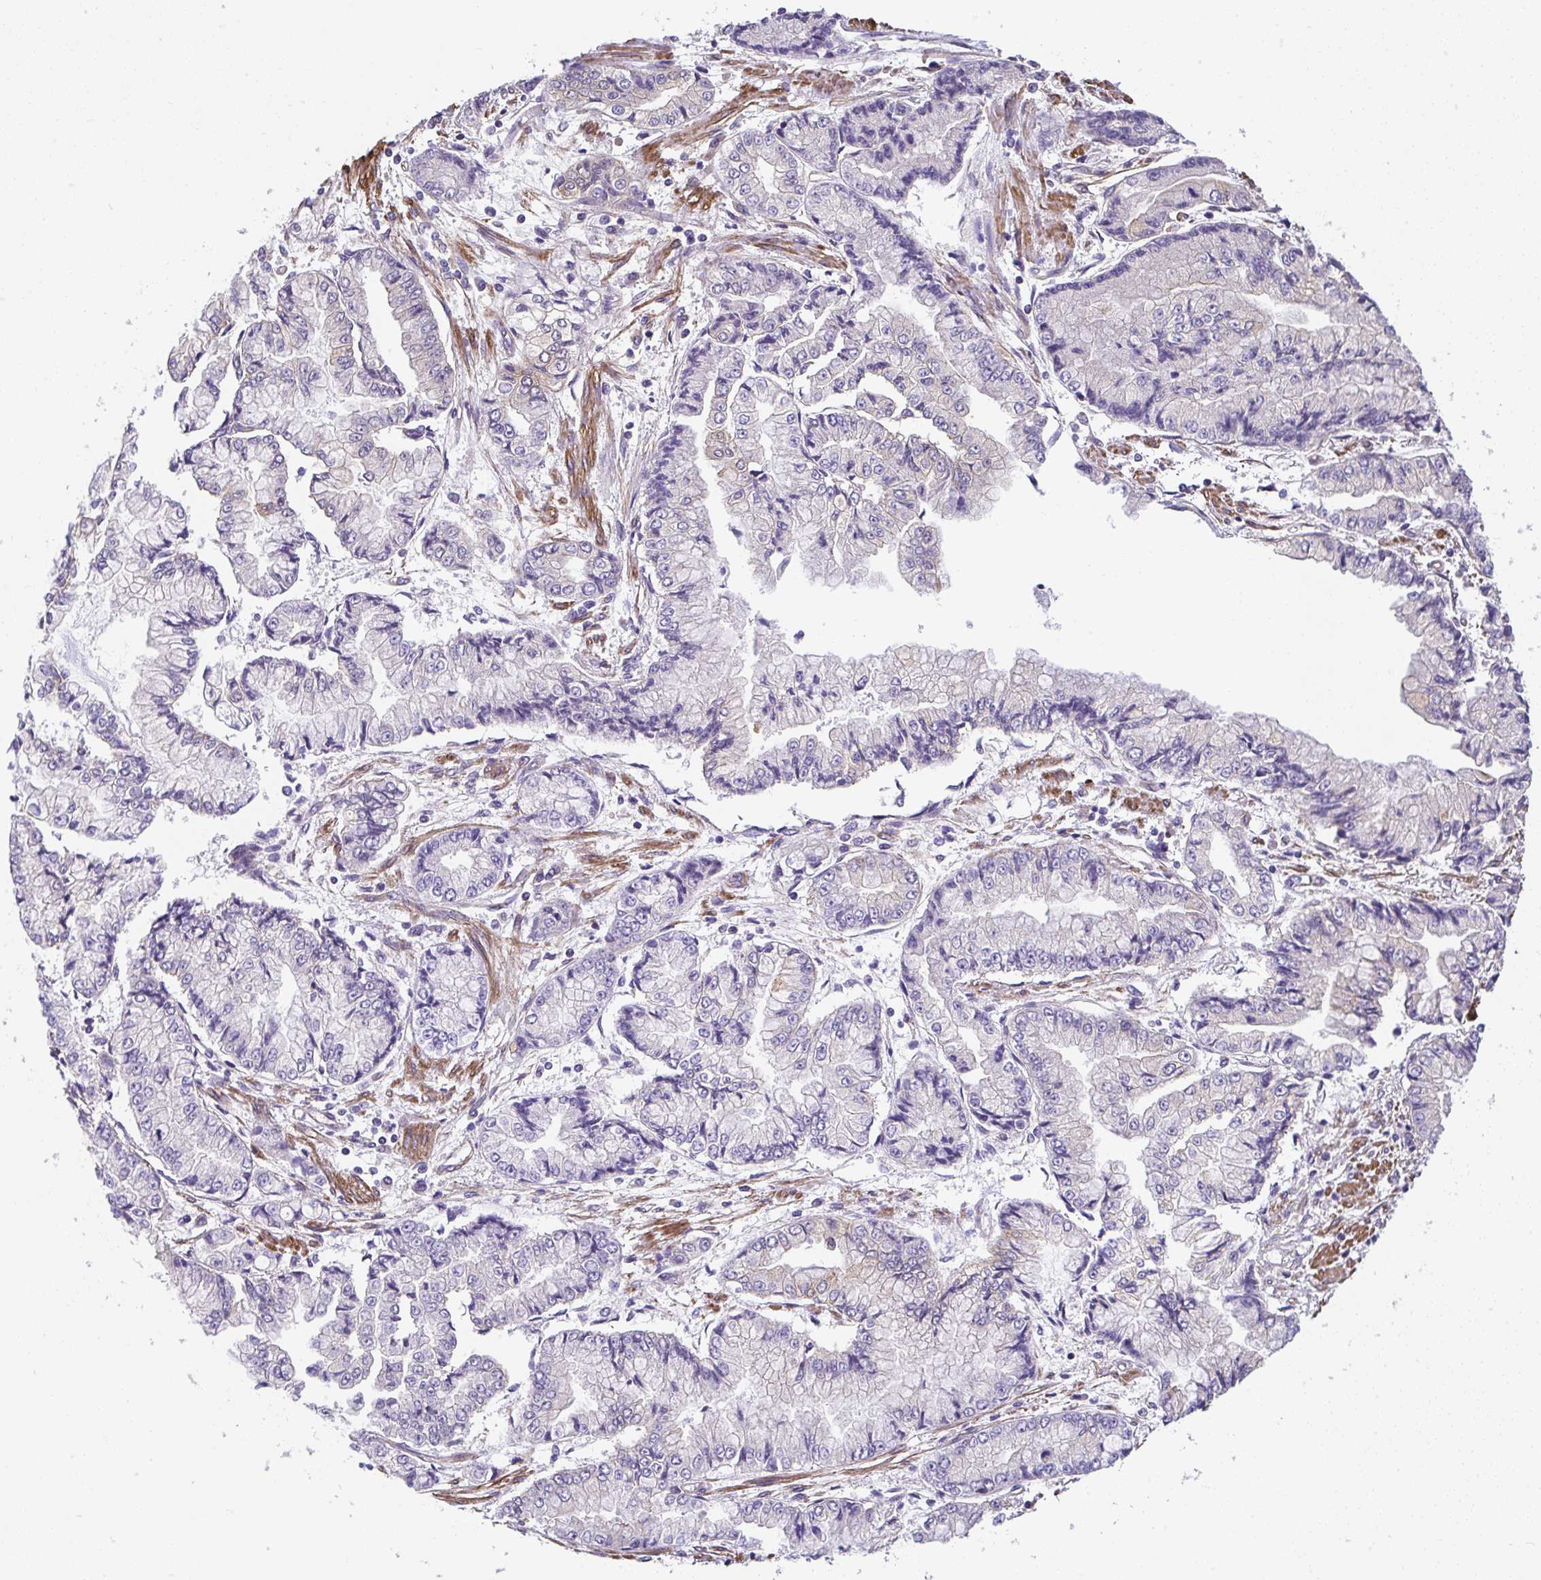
{"staining": {"intensity": "negative", "quantity": "none", "location": "none"}, "tissue": "stomach cancer", "cell_type": "Tumor cells", "image_type": "cancer", "snomed": [{"axis": "morphology", "description": "Adenocarcinoma, NOS"}, {"axis": "topography", "description": "Stomach, upper"}], "caption": "The micrograph displays no significant positivity in tumor cells of stomach adenocarcinoma.", "gene": "ZNF696", "patient": {"sex": "female", "age": 74}}